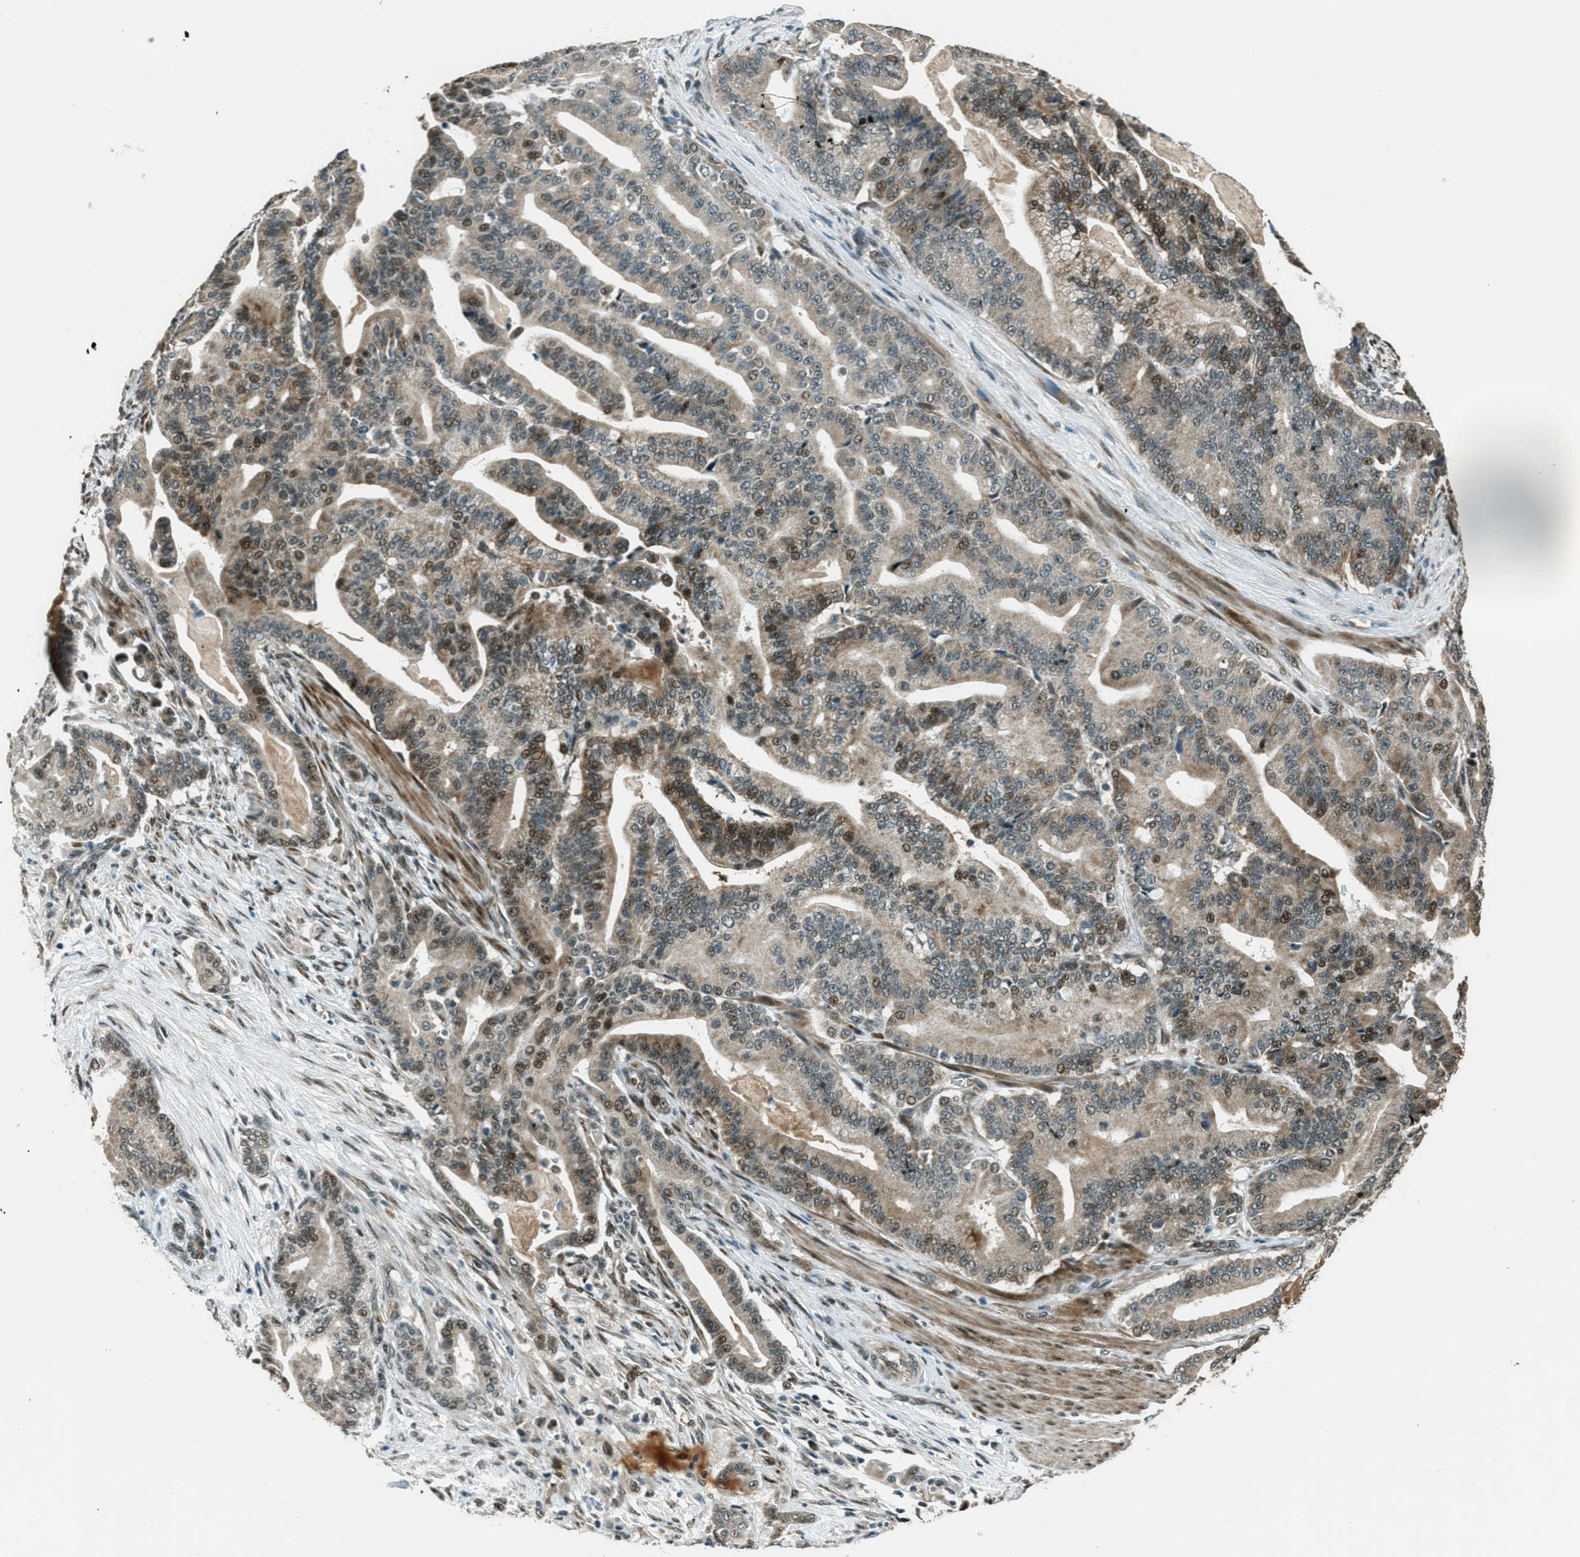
{"staining": {"intensity": "moderate", "quantity": ">75%", "location": "cytoplasmic/membranous,nuclear"}, "tissue": "pancreatic cancer", "cell_type": "Tumor cells", "image_type": "cancer", "snomed": [{"axis": "morphology", "description": "Normal tissue, NOS"}, {"axis": "morphology", "description": "Adenocarcinoma, NOS"}, {"axis": "topography", "description": "Pancreas"}], "caption": "Pancreatic cancer stained for a protein demonstrates moderate cytoplasmic/membranous and nuclear positivity in tumor cells.", "gene": "TARDBP", "patient": {"sex": "male", "age": 63}}